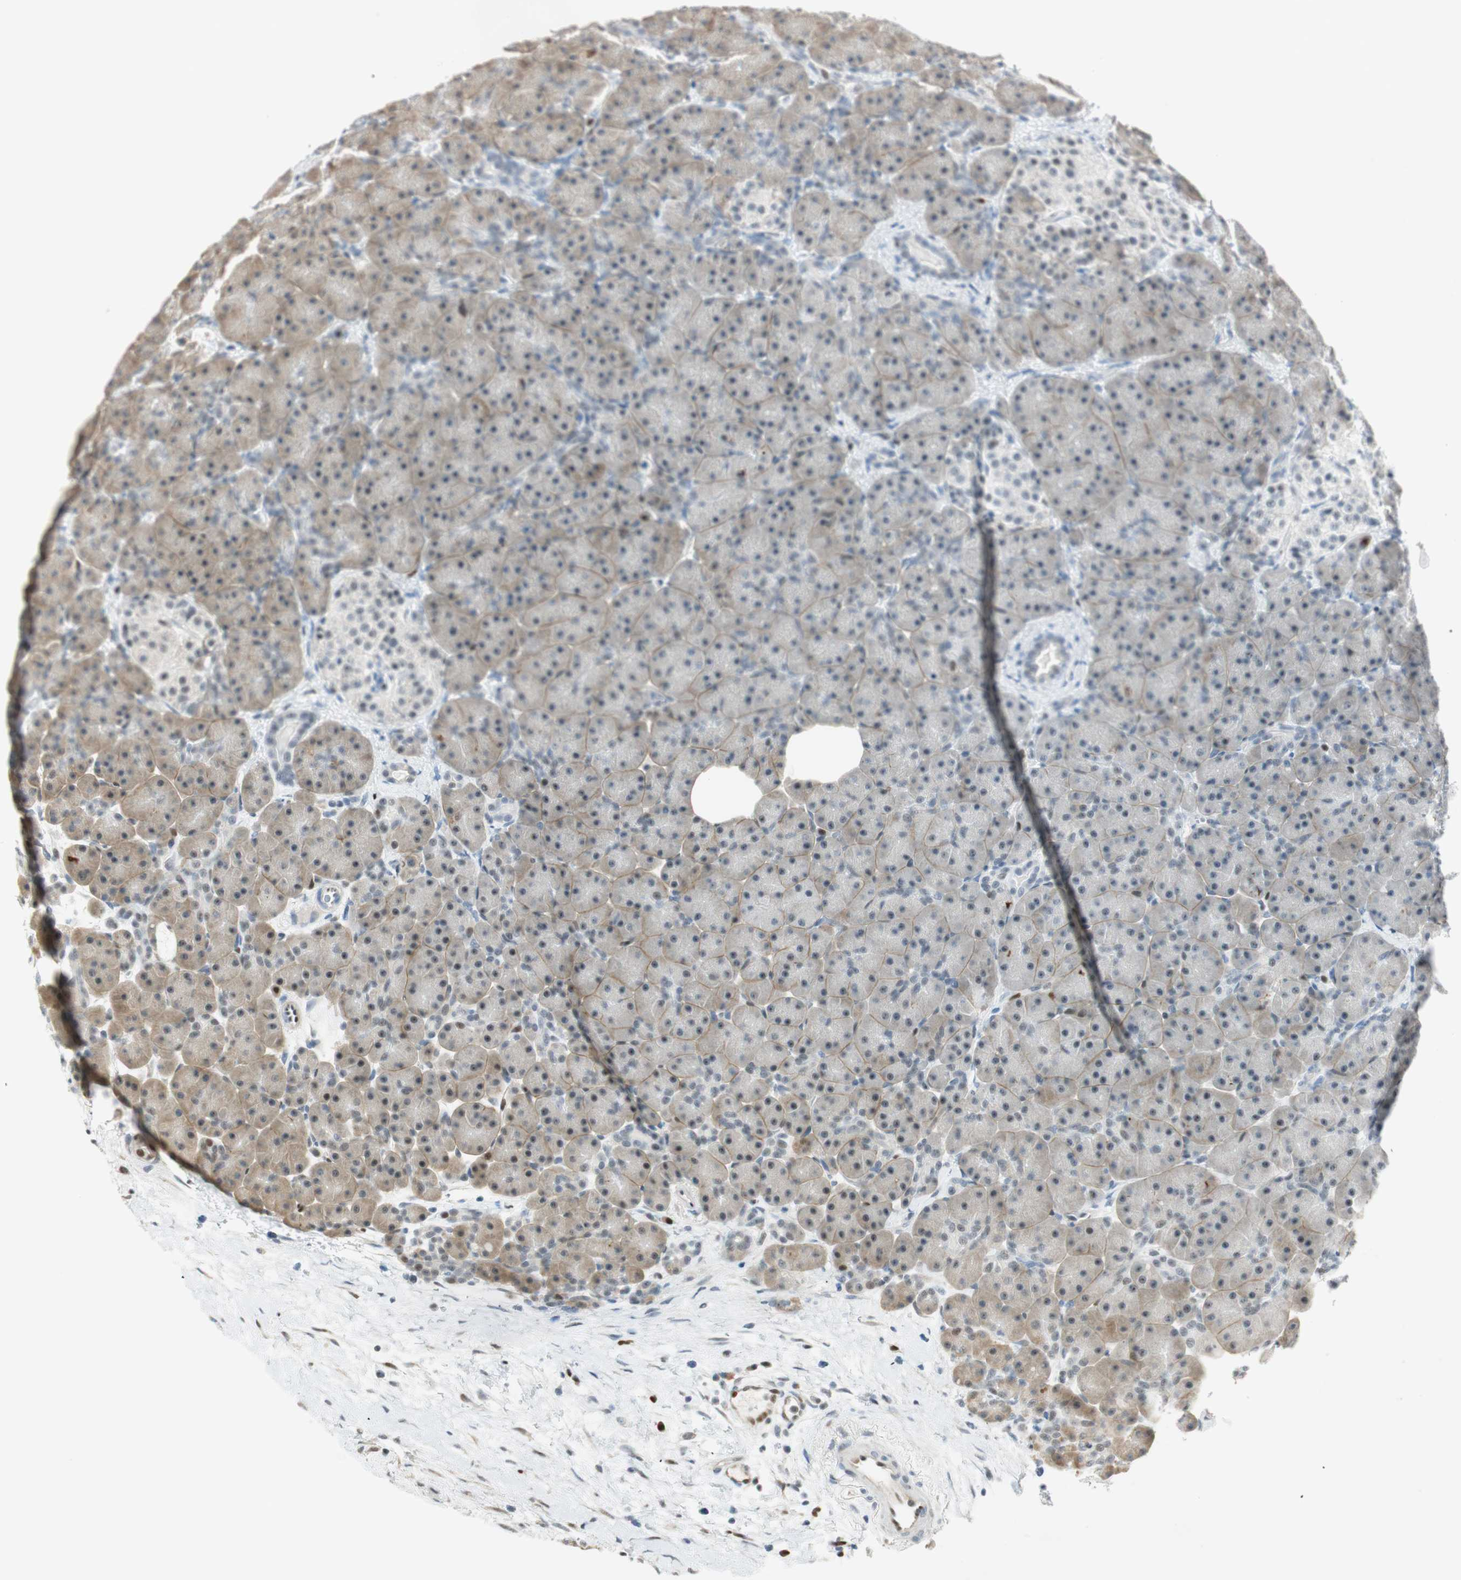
{"staining": {"intensity": "weak", "quantity": "25%-75%", "location": "cytoplasmic/membranous"}, "tissue": "pancreas", "cell_type": "Exocrine glandular cells", "image_type": "normal", "snomed": [{"axis": "morphology", "description": "Normal tissue, NOS"}, {"axis": "topography", "description": "Pancreas"}], "caption": "Unremarkable pancreas exhibits weak cytoplasmic/membranous expression in about 25%-75% of exocrine glandular cells.", "gene": "MSX2", "patient": {"sex": "male", "age": 66}}